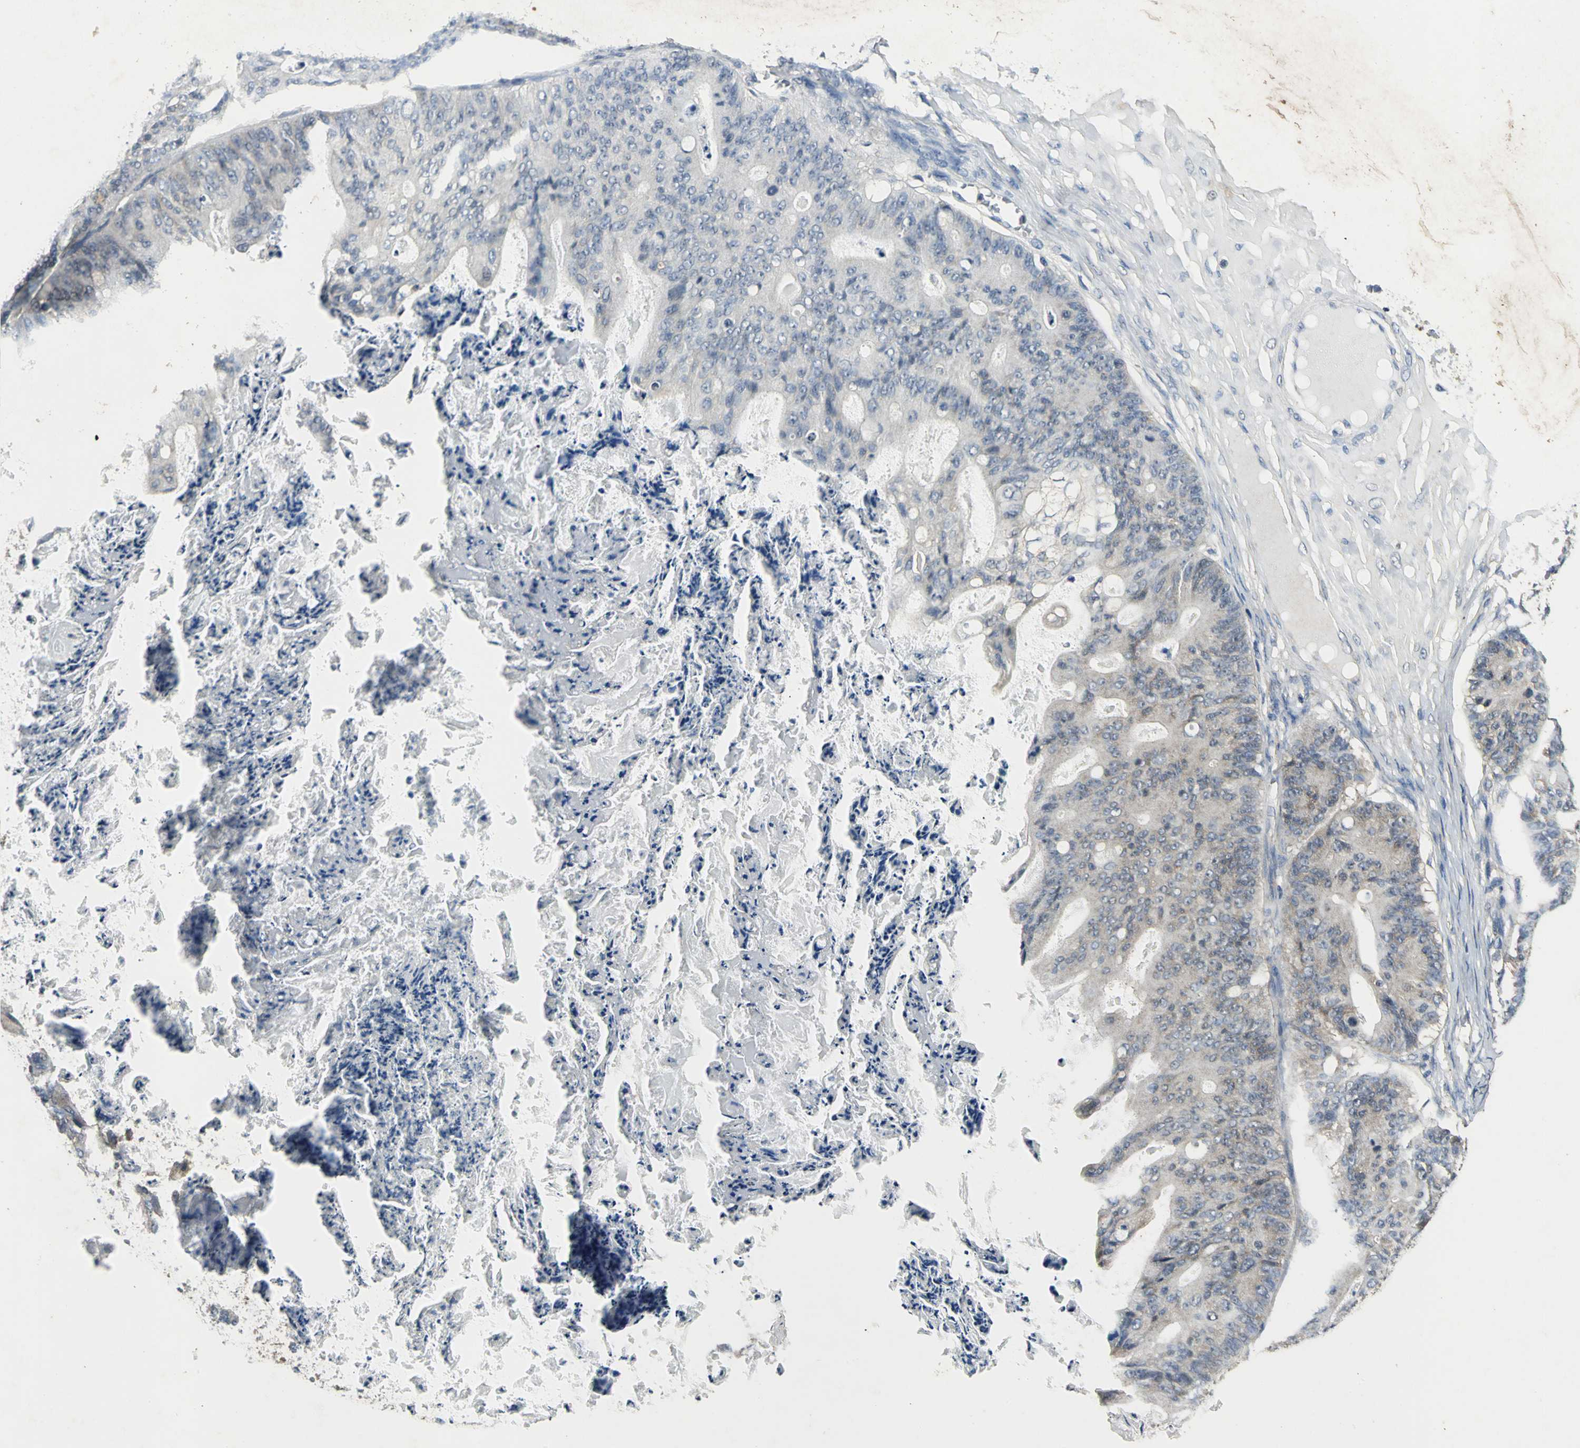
{"staining": {"intensity": "weak", "quantity": "25%-75%", "location": "cytoplasmic/membranous"}, "tissue": "ovarian cancer", "cell_type": "Tumor cells", "image_type": "cancer", "snomed": [{"axis": "morphology", "description": "Cystadenocarcinoma, mucinous, NOS"}, {"axis": "topography", "description": "Ovary"}], "caption": "Weak cytoplasmic/membranous positivity is present in approximately 25%-75% of tumor cells in ovarian cancer (mucinous cystadenocarcinoma).", "gene": "IRF3", "patient": {"sex": "female", "age": 36}}